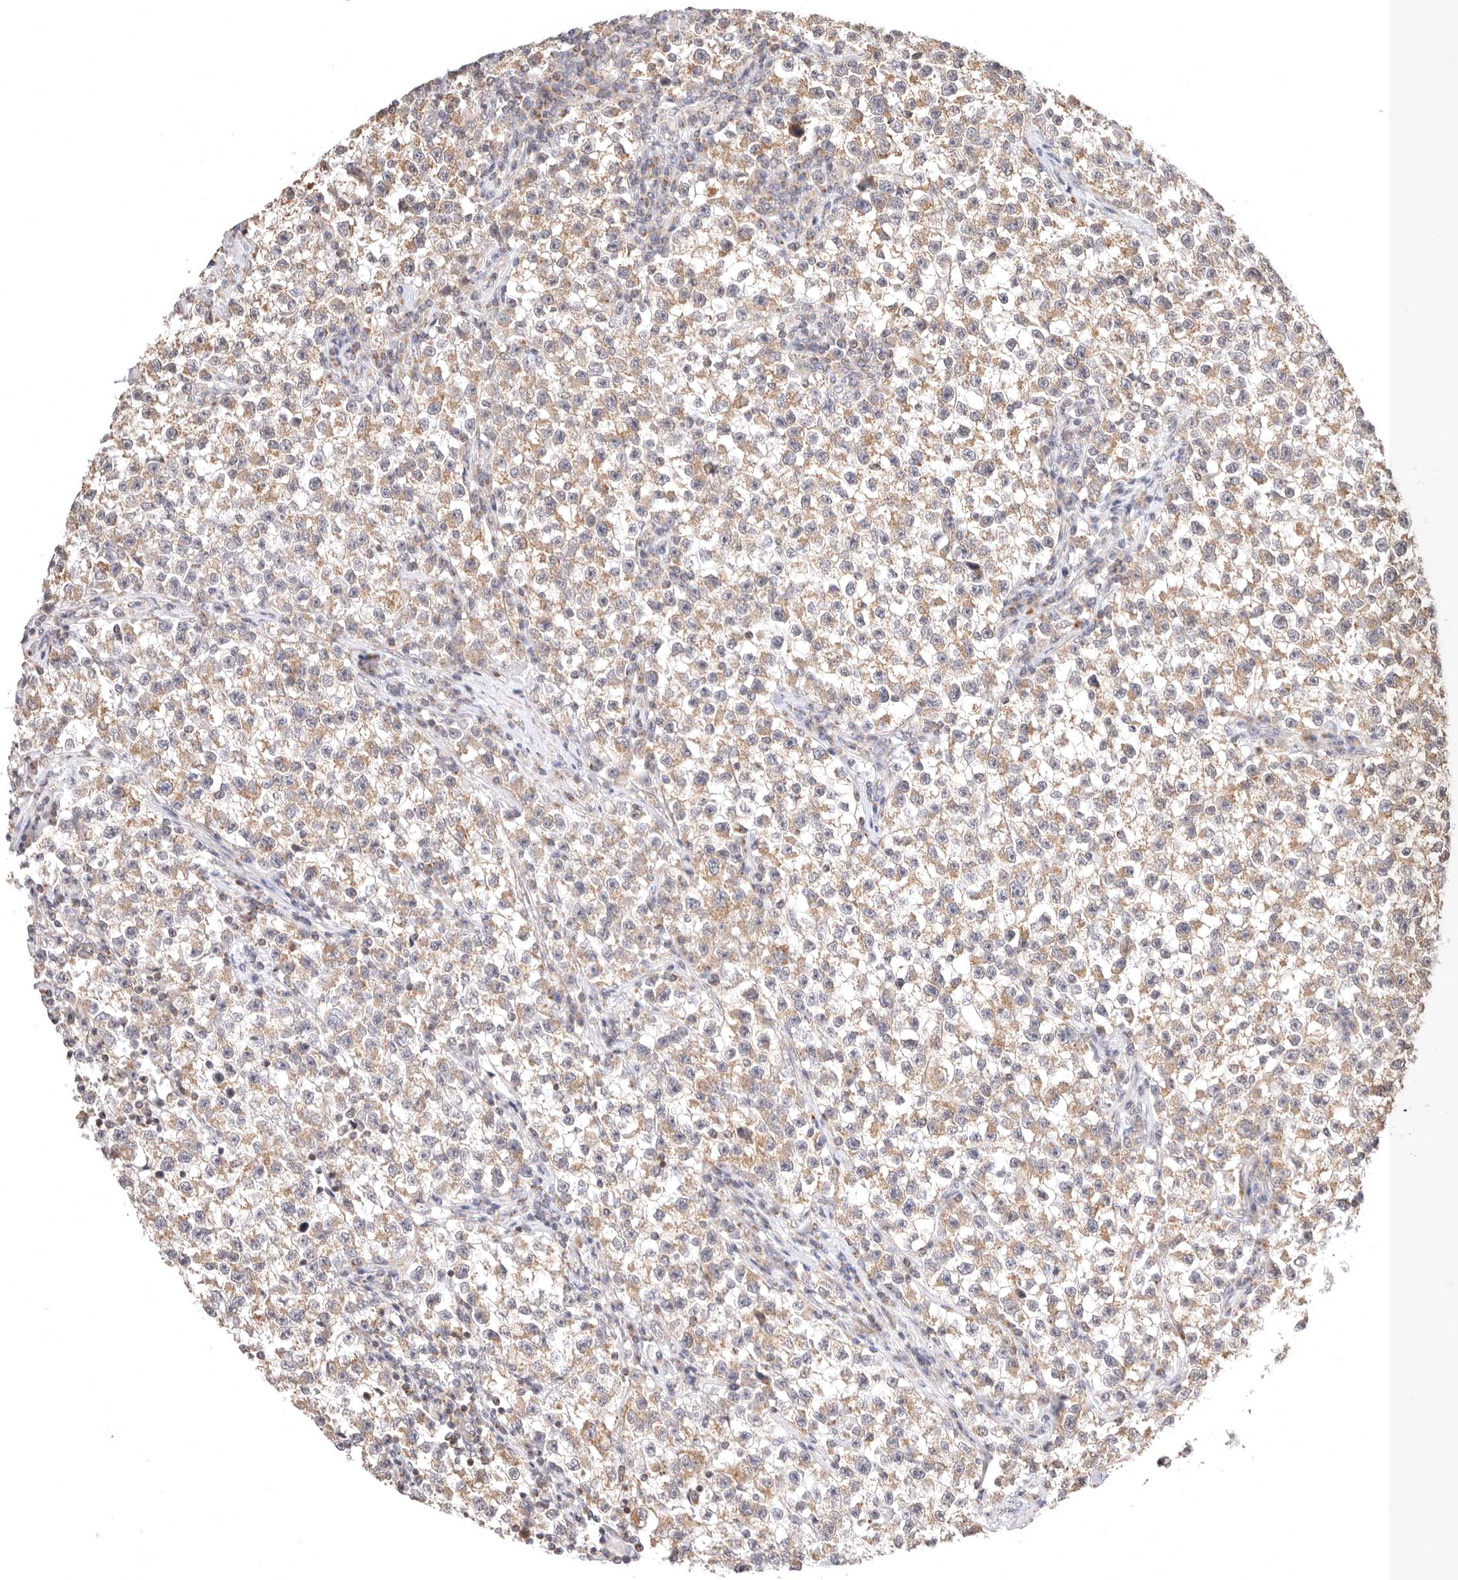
{"staining": {"intensity": "moderate", "quantity": ">75%", "location": "cytoplasmic/membranous"}, "tissue": "testis cancer", "cell_type": "Tumor cells", "image_type": "cancer", "snomed": [{"axis": "morphology", "description": "Seminoma, NOS"}, {"axis": "topography", "description": "Testis"}], "caption": "Immunohistochemistry of human testis cancer (seminoma) exhibits medium levels of moderate cytoplasmic/membranous expression in approximately >75% of tumor cells. The staining was performed using DAB, with brown indicating positive protein expression. Nuclei are stained blue with hematoxylin.", "gene": "KCMF1", "patient": {"sex": "male", "age": 22}}